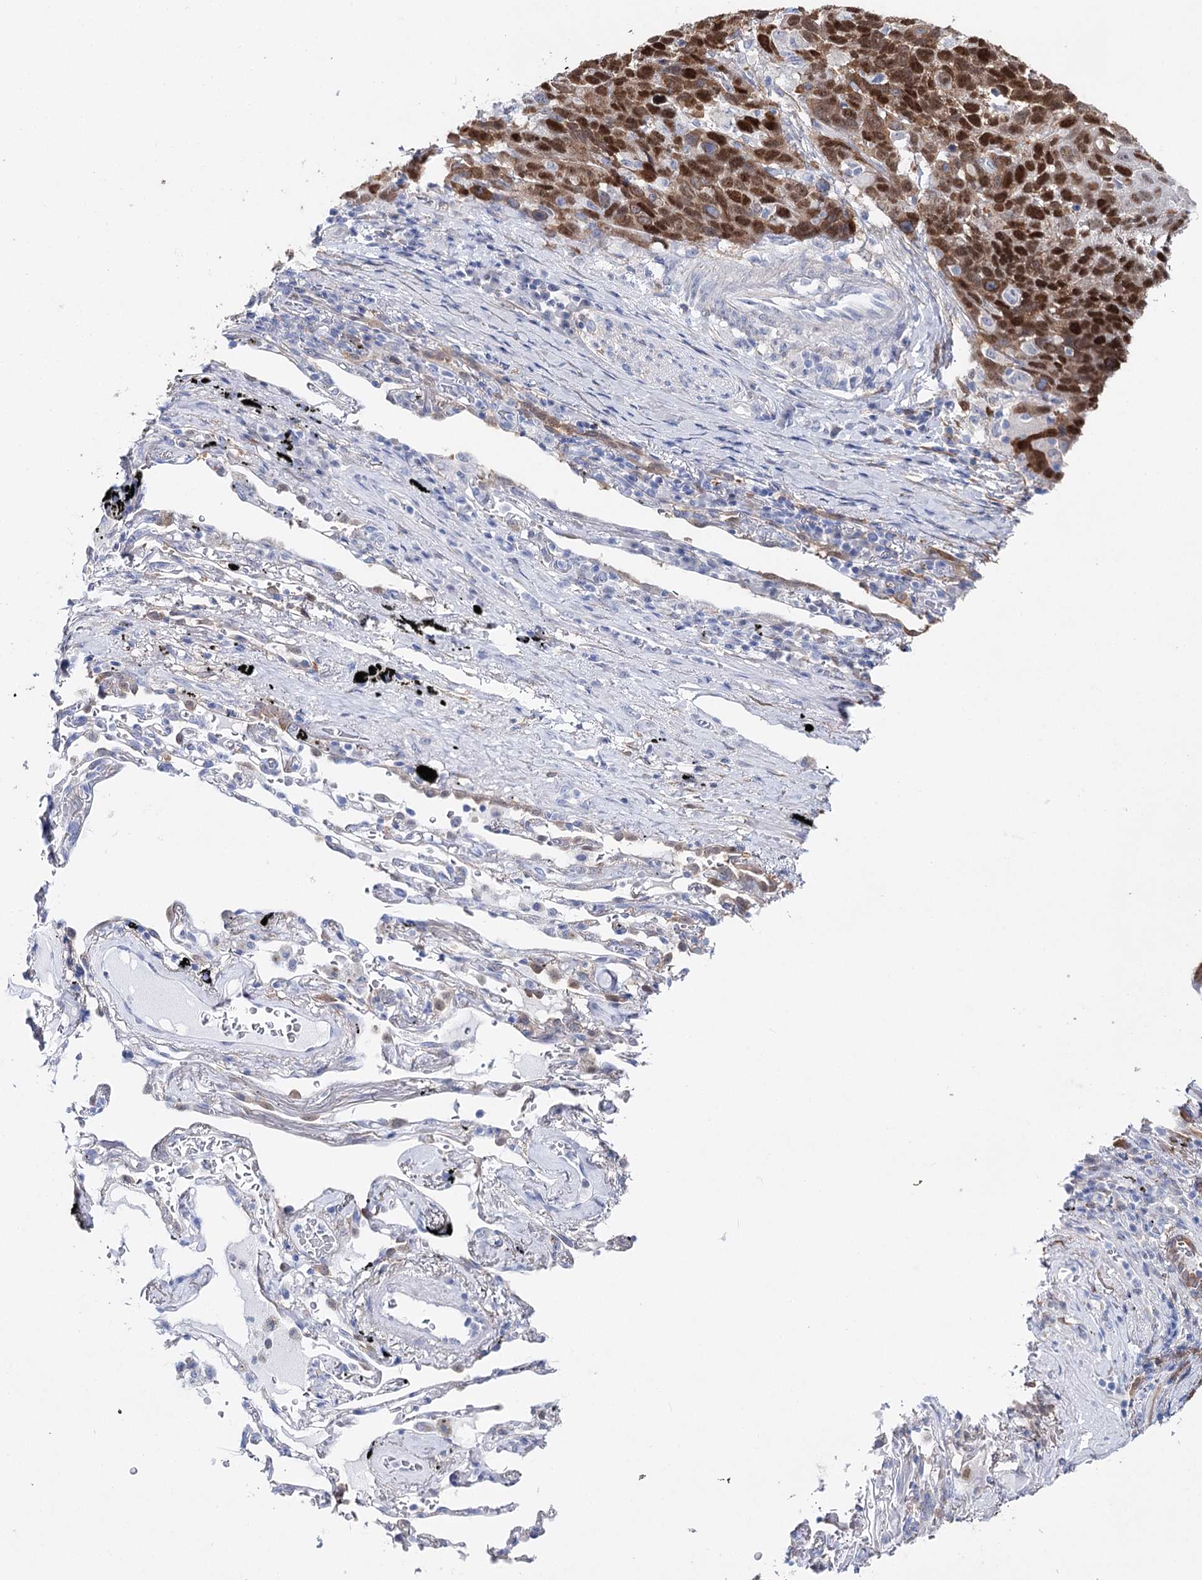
{"staining": {"intensity": "strong", "quantity": ">75%", "location": "nuclear"}, "tissue": "lung cancer", "cell_type": "Tumor cells", "image_type": "cancer", "snomed": [{"axis": "morphology", "description": "Squamous cell carcinoma, NOS"}, {"axis": "topography", "description": "Lung"}], "caption": "There is high levels of strong nuclear expression in tumor cells of lung squamous cell carcinoma, as demonstrated by immunohistochemical staining (brown color).", "gene": "UGDH", "patient": {"sex": "male", "age": 66}}